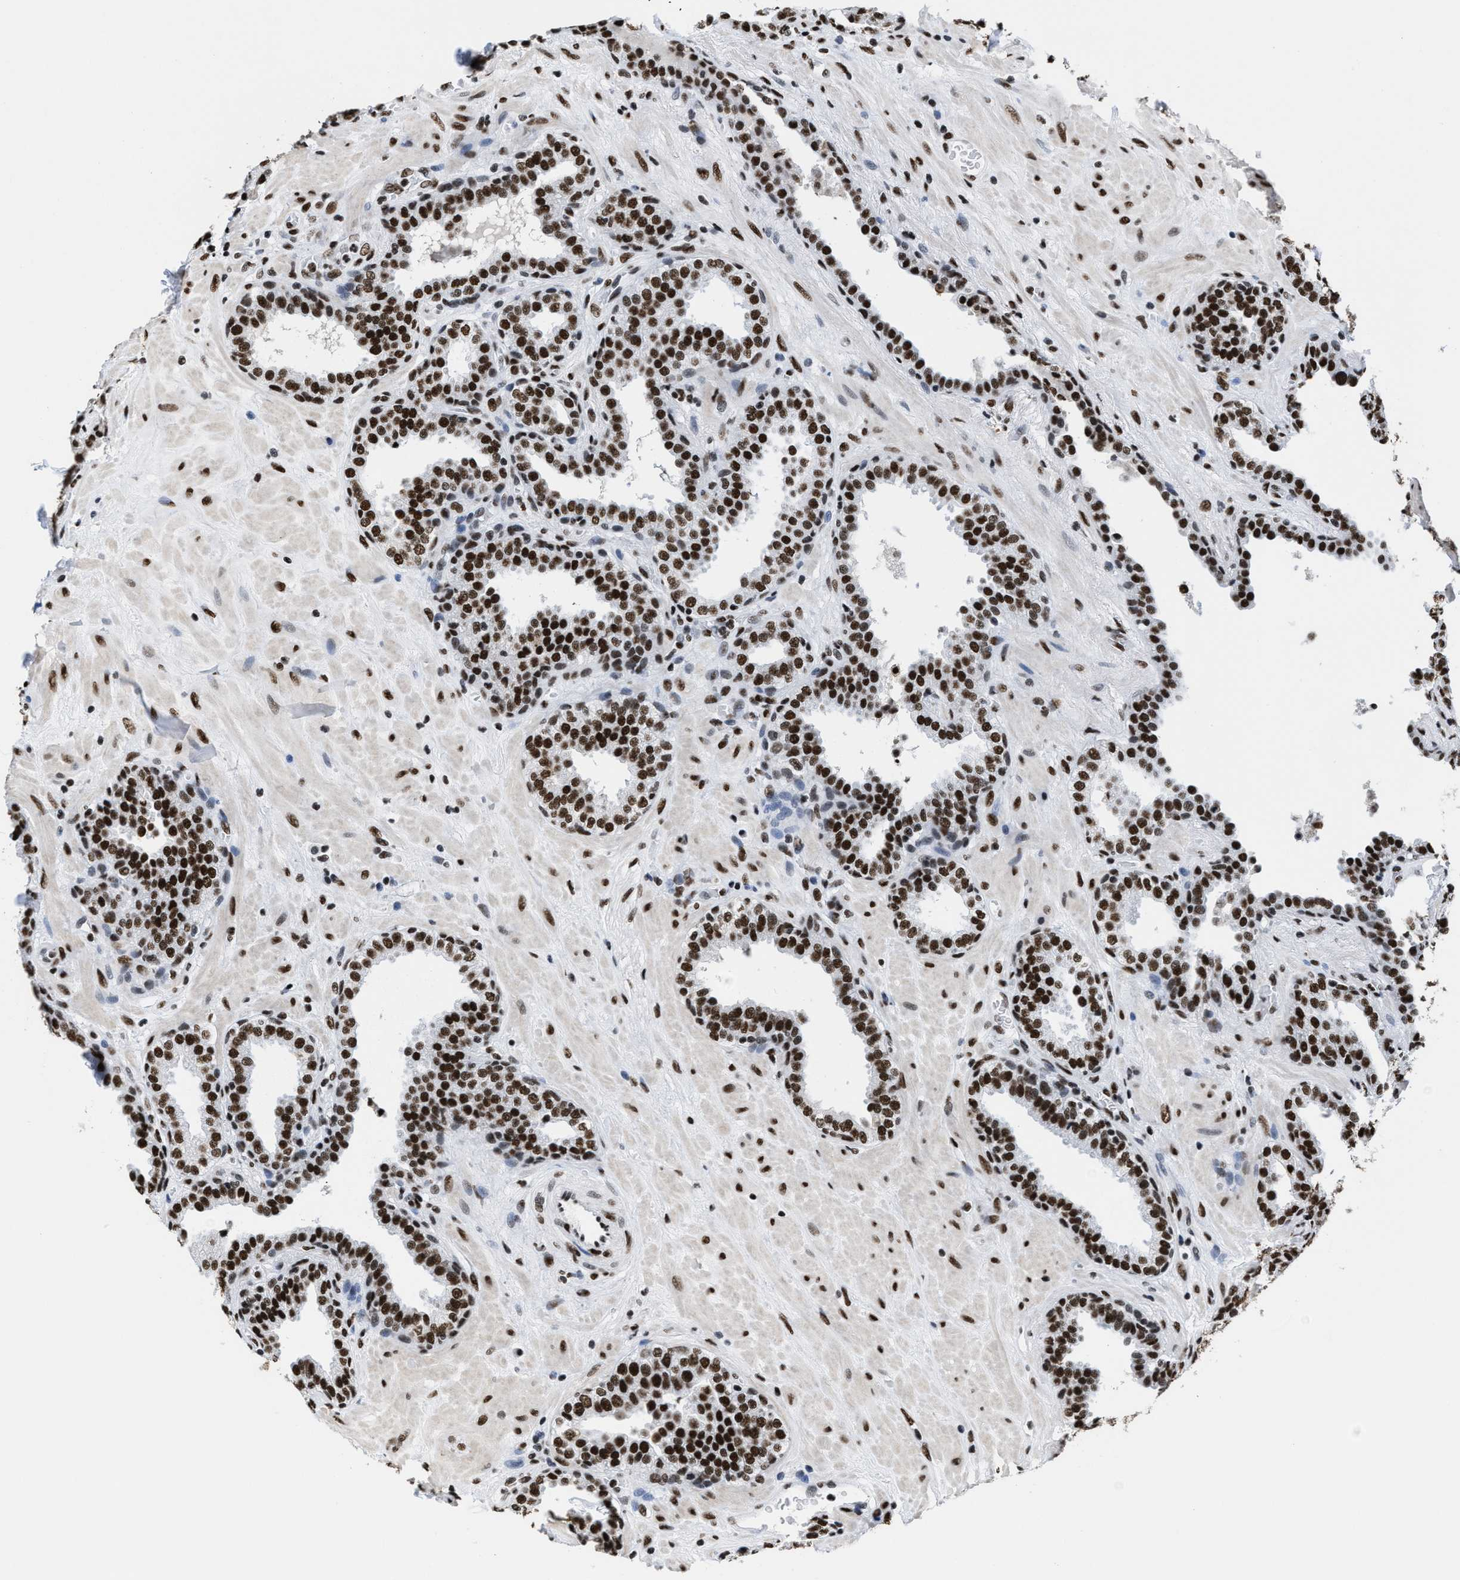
{"staining": {"intensity": "strong", "quantity": ">75%", "location": "nuclear"}, "tissue": "prostate", "cell_type": "Glandular cells", "image_type": "normal", "snomed": [{"axis": "morphology", "description": "Normal tissue, NOS"}, {"axis": "topography", "description": "Prostate"}], "caption": "This micrograph displays IHC staining of unremarkable human prostate, with high strong nuclear staining in about >75% of glandular cells.", "gene": "SMARCC2", "patient": {"sex": "male", "age": 51}}